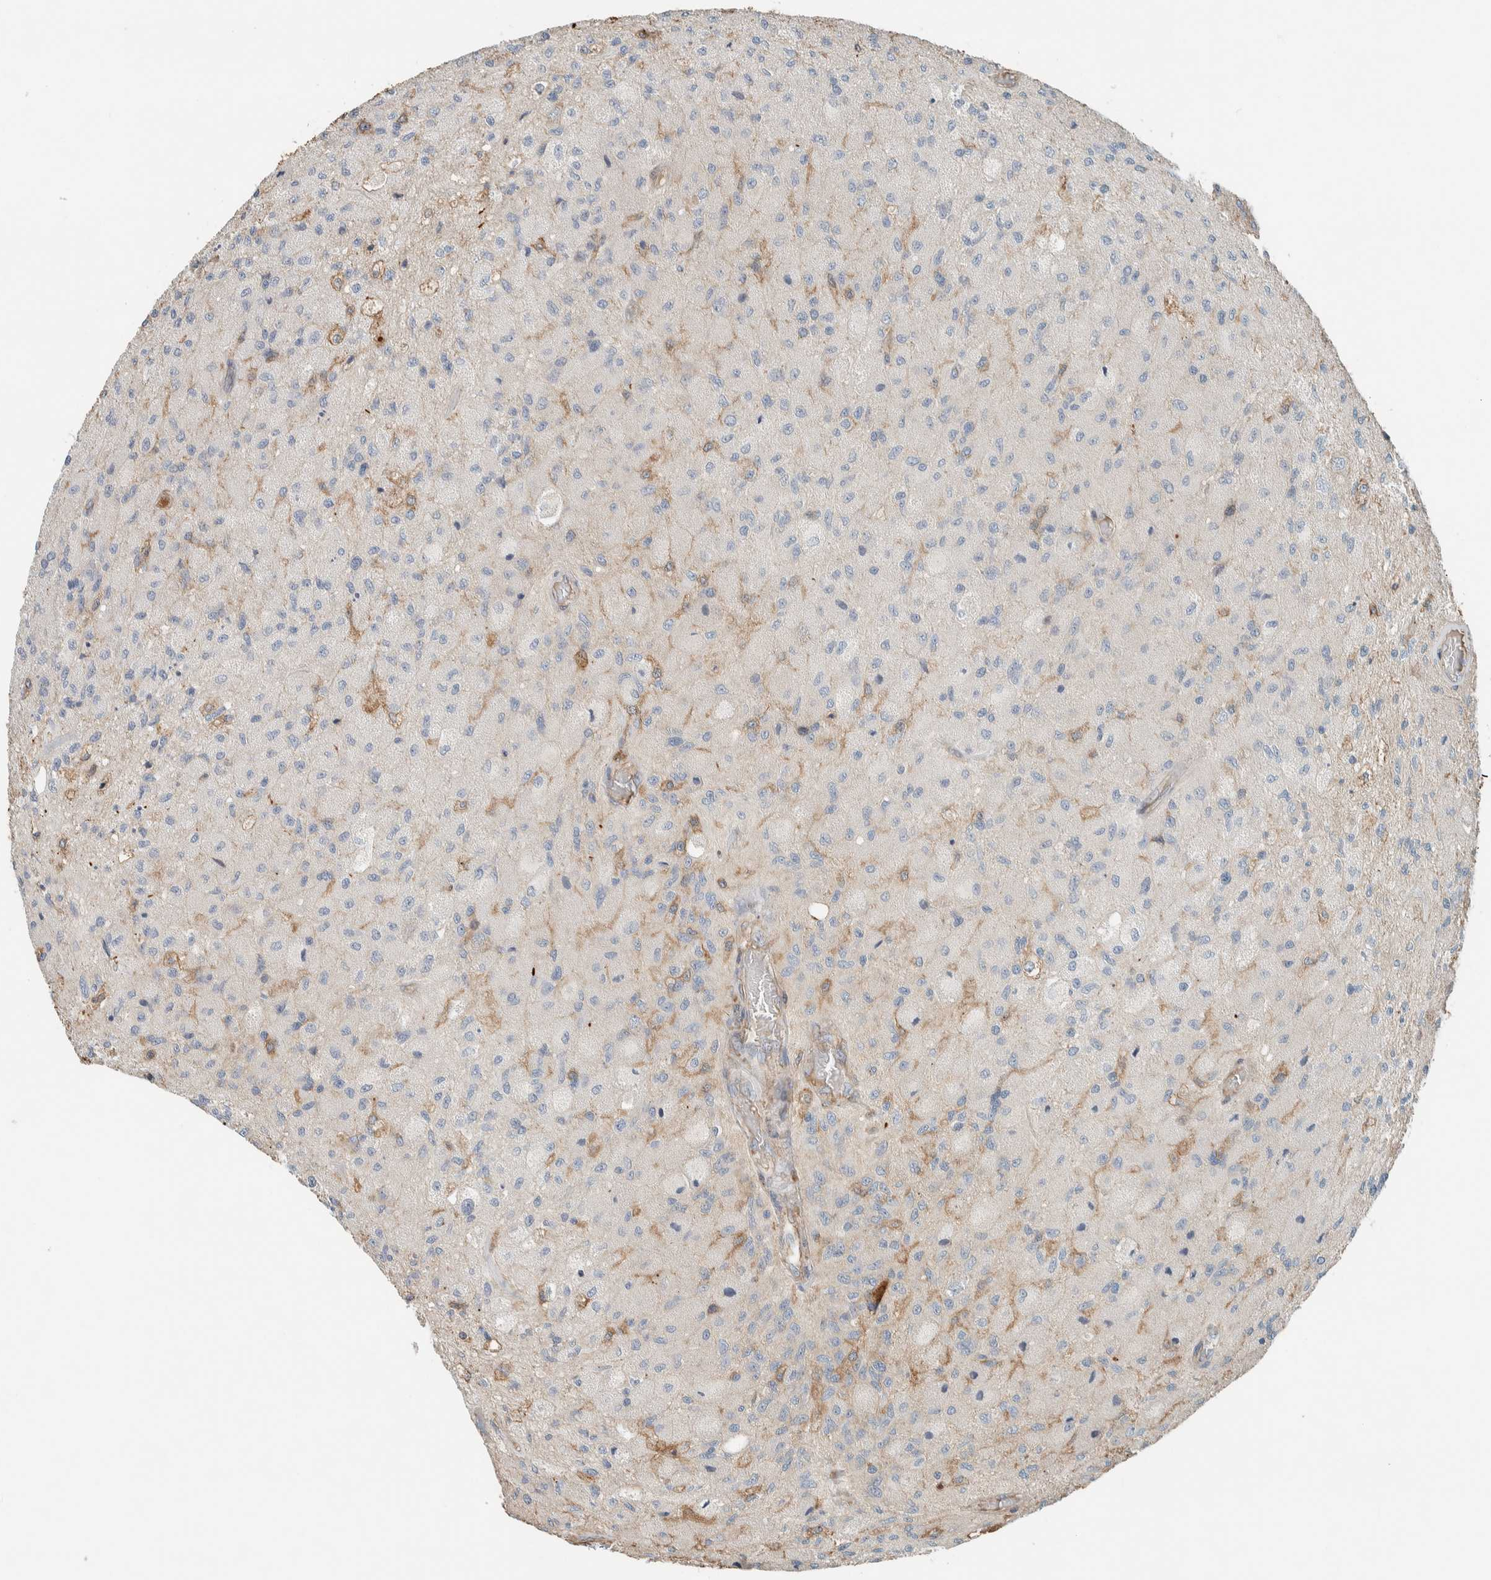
{"staining": {"intensity": "negative", "quantity": "none", "location": "none"}, "tissue": "glioma", "cell_type": "Tumor cells", "image_type": "cancer", "snomed": [{"axis": "morphology", "description": "Normal tissue, NOS"}, {"axis": "morphology", "description": "Glioma, malignant, High grade"}, {"axis": "topography", "description": "Cerebral cortex"}], "caption": "Human glioma stained for a protein using immunohistochemistry (IHC) displays no positivity in tumor cells.", "gene": "CTBP2", "patient": {"sex": "male", "age": 77}}